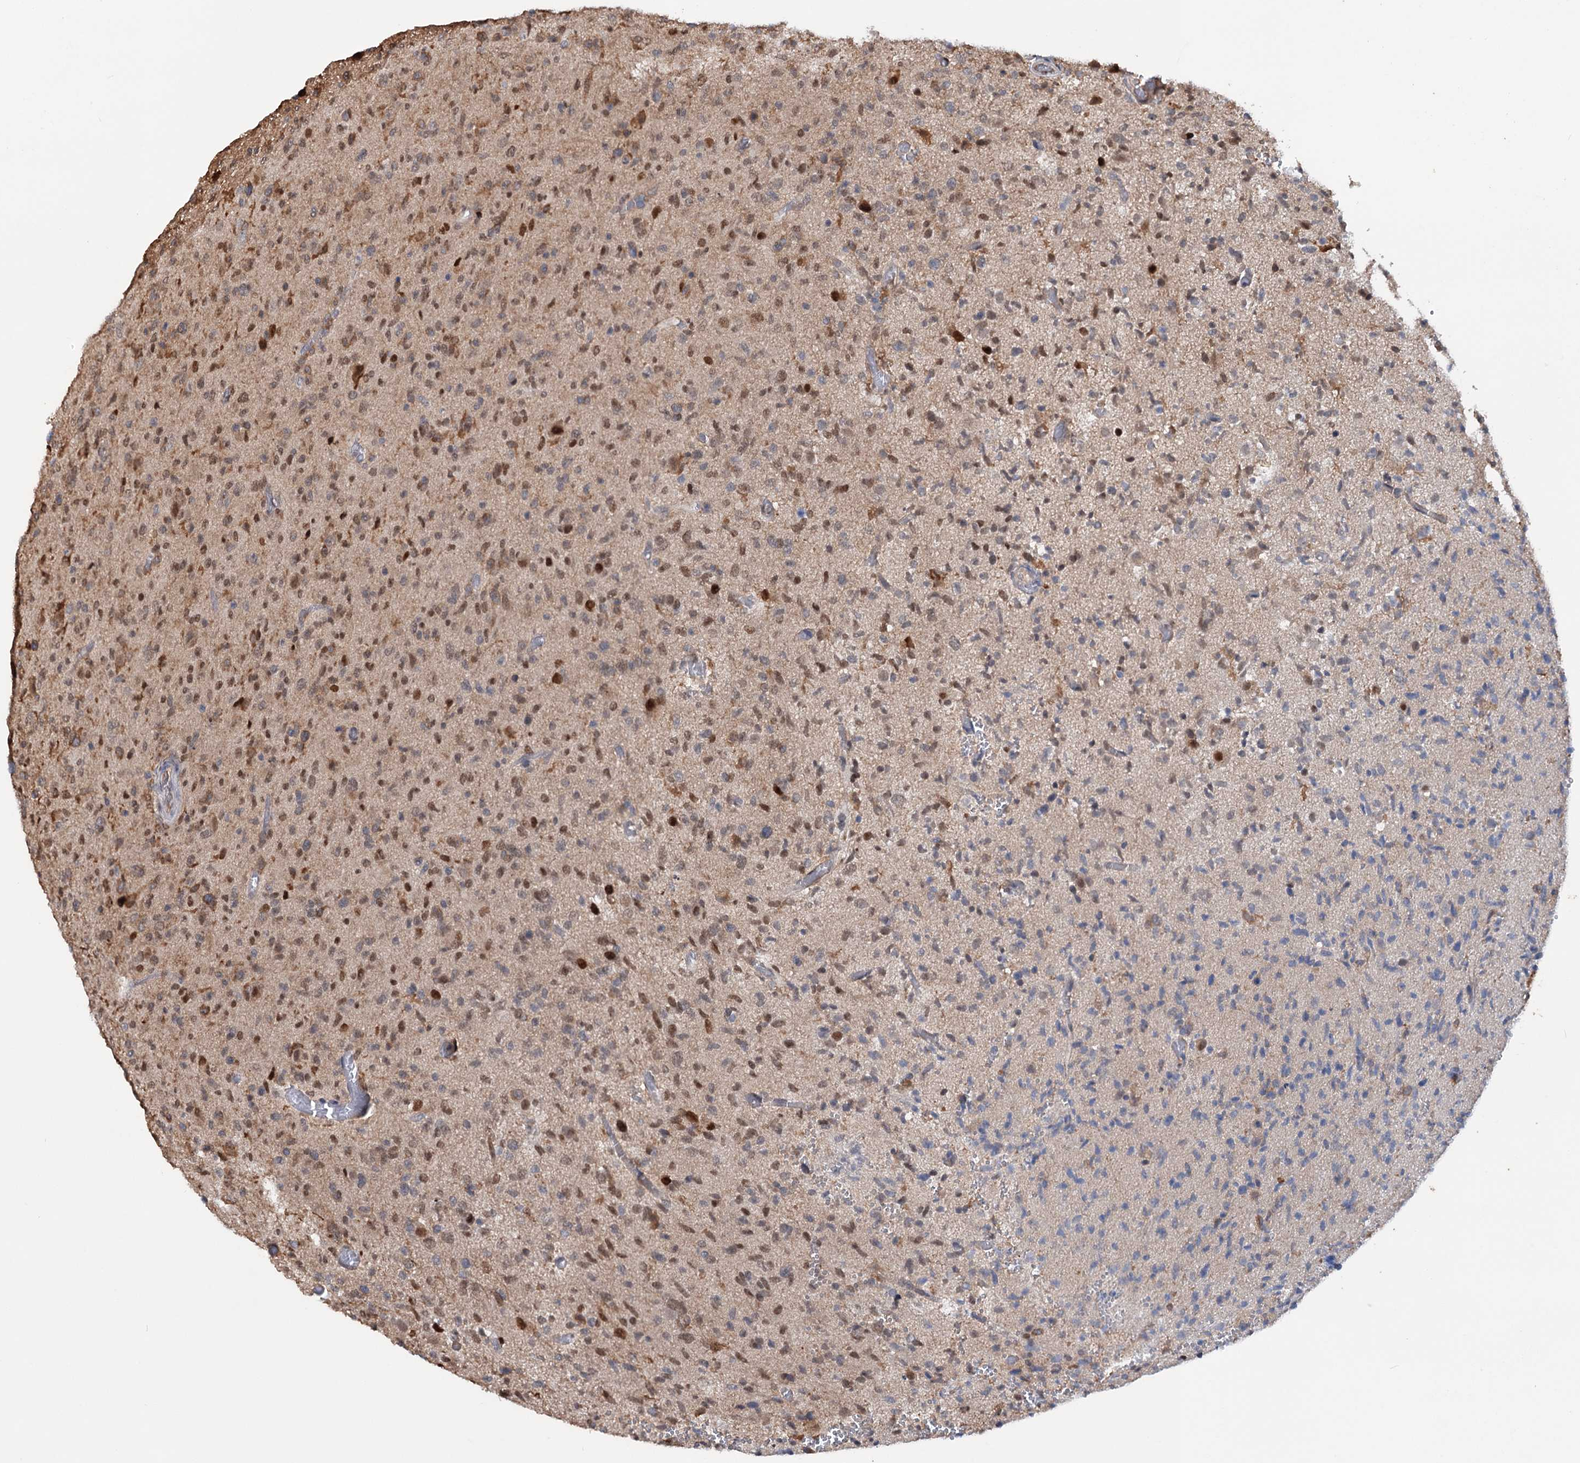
{"staining": {"intensity": "moderate", "quantity": "25%-75%", "location": "cytoplasmic/membranous,nuclear"}, "tissue": "glioma", "cell_type": "Tumor cells", "image_type": "cancer", "snomed": [{"axis": "morphology", "description": "Glioma, malignant, High grade"}, {"axis": "topography", "description": "Brain"}], "caption": "A medium amount of moderate cytoplasmic/membranous and nuclear staining is present in approximately 25%-75% of tumor cells in malignant glioma (high-grade) tissue.", "gene": "NCAPD2", "patient": {"sex": "female", "age": 57}}